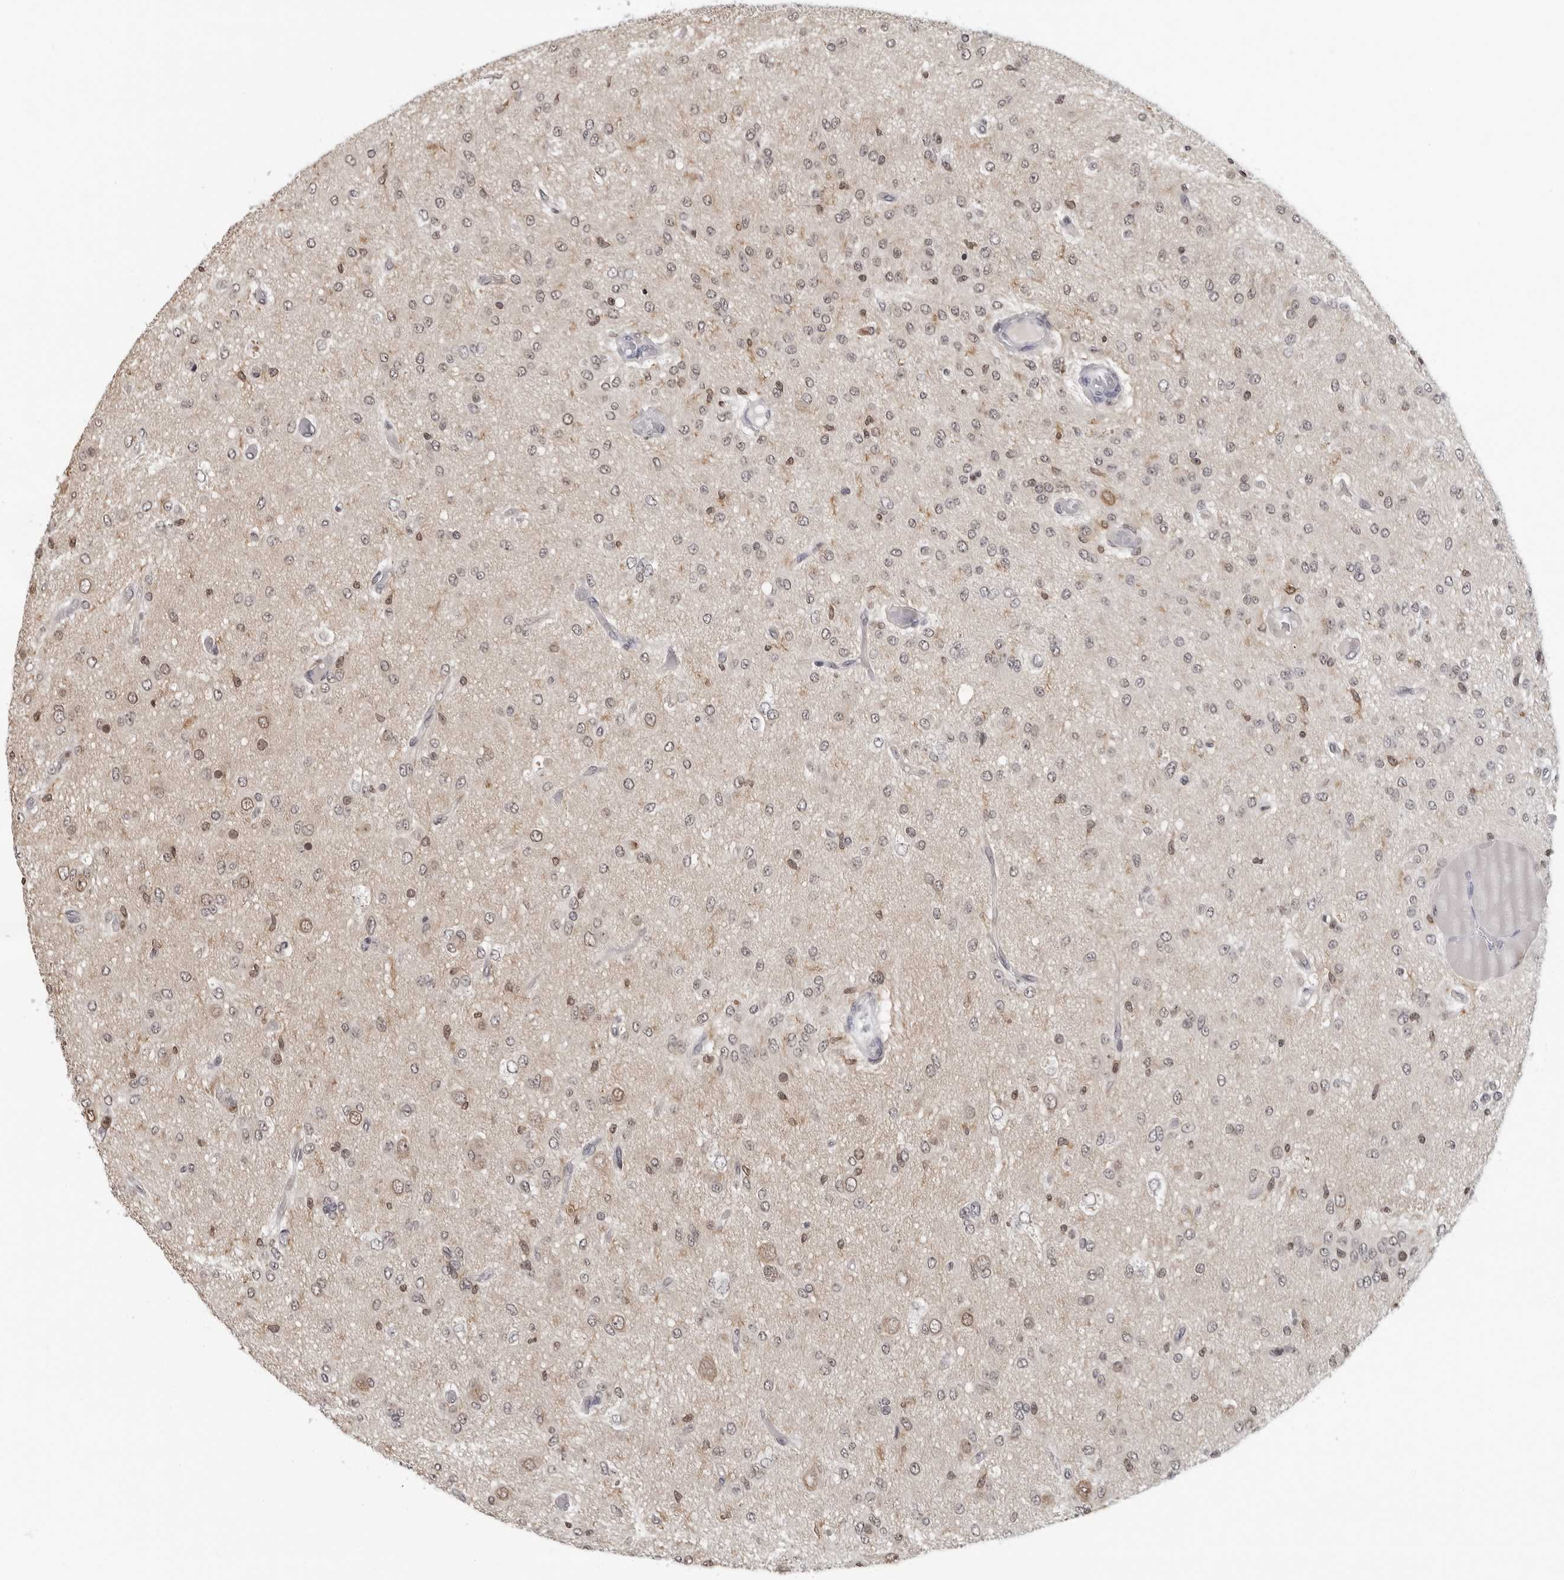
{"staining": {"intensity": "weak", "quantity": "<25%", "location": "nuclear"}, "tissue": "glioma", "cell_type": "Tumor cells", "image_type": "cancer", "snomed": [{"axis": "morphology", "description": "Glioma, malignant, High grade"}, {"axis": "topography", "description": "Brain"}], "caption": "DAB (3,3'-diaminobenzidine) immunohistochemical staining of human high-grade glioma (malignant) demonstrates no significant positivity in tumor cells.", "gene": "HSPH1", "patient": {"sex": "female", "age": 59}}